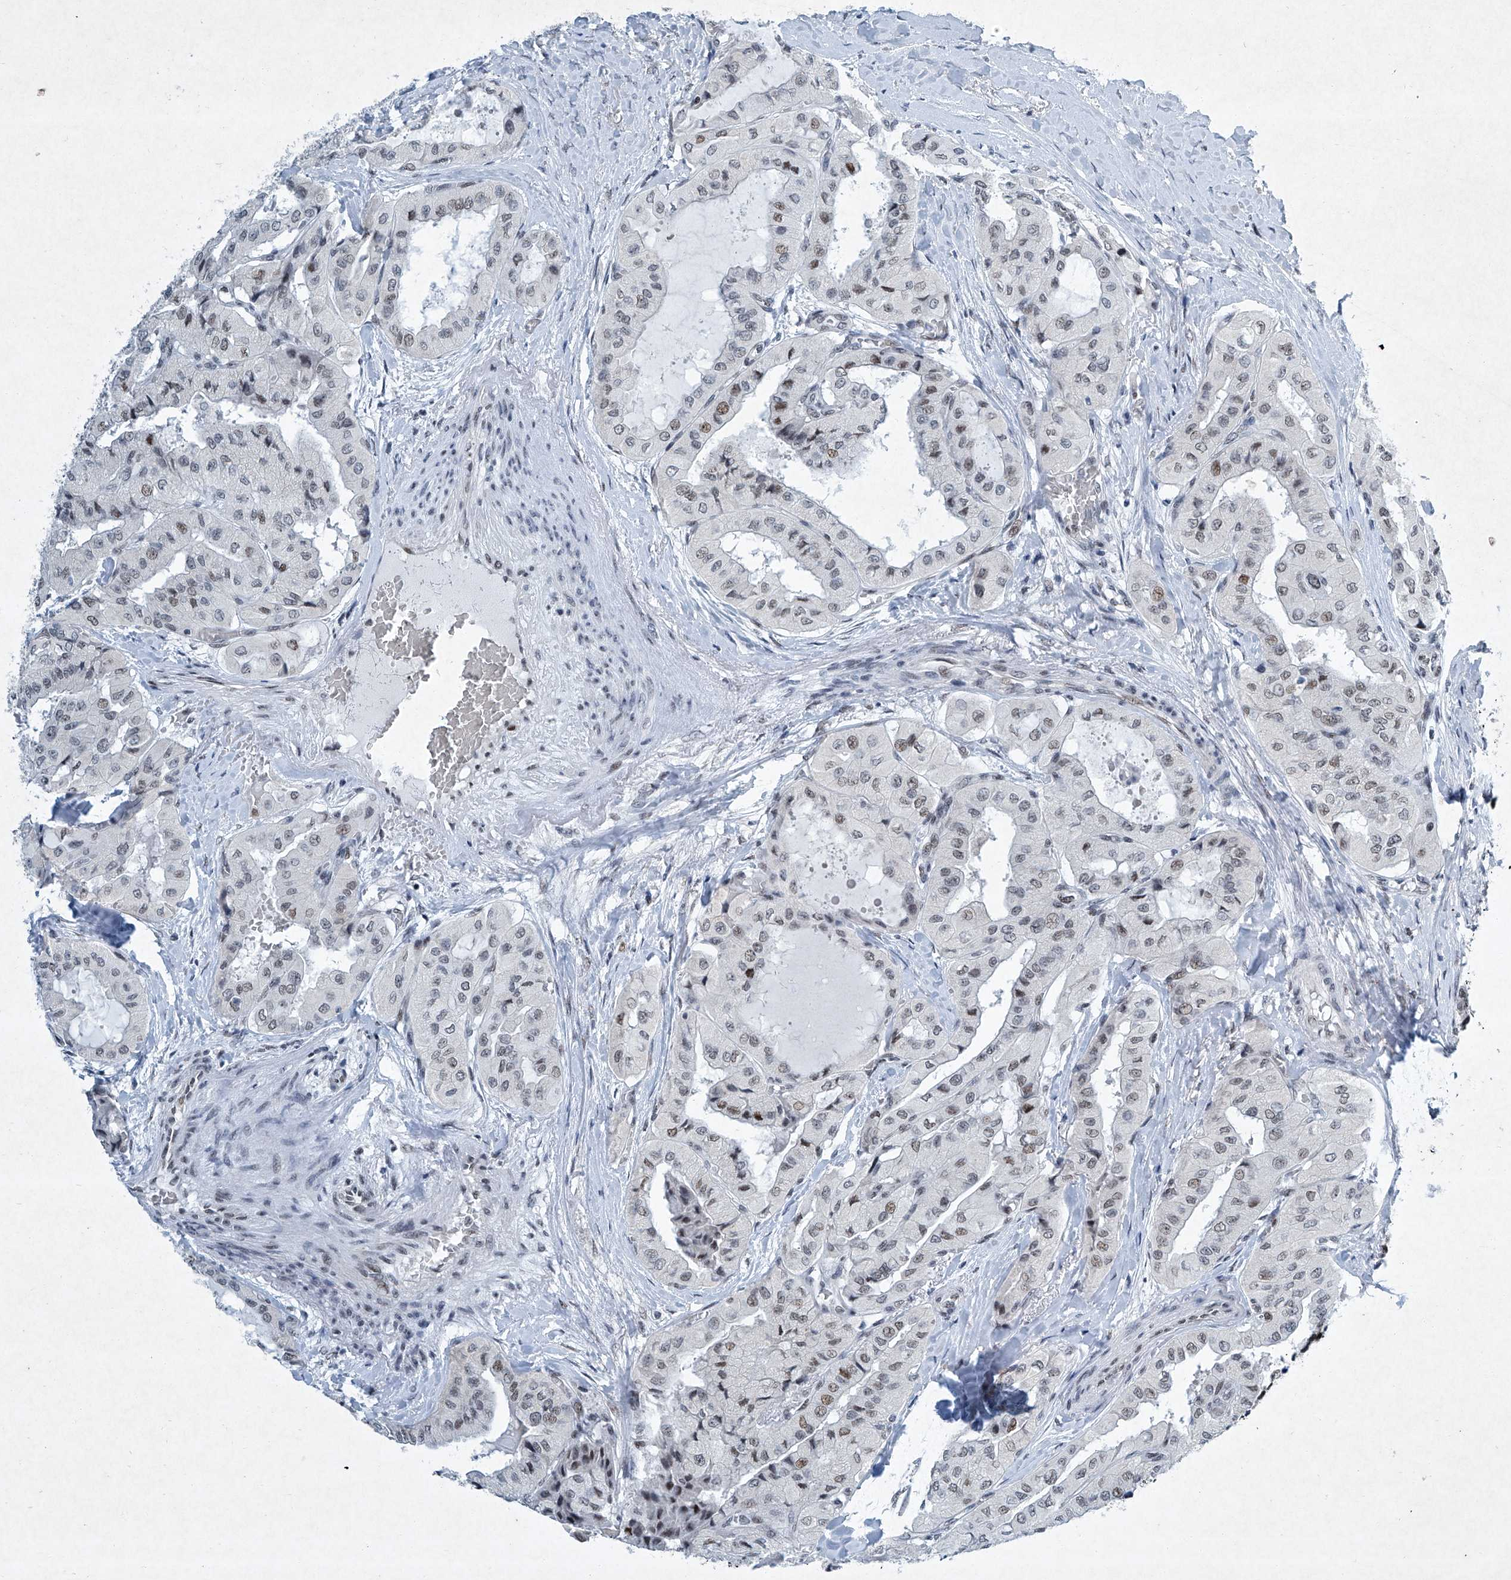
{"staining": {"intensity": "weak", "quantity": ">75%", "location": "nuclear"}, "tissue": "thyroid cancer", "cell_type": "Tumor cells", "image_type": "cancer", "snomed": [{"axis": "morphology", "description": "Papillary adenocarcinoma, NOS"}, {"axis": "topography", "description": "Thyroid gland"}], "caption": "Thyroid cancer (papillary adenocarcinoma) tissue exhibits weak nuclear positivity in approximately >75% of tumor cells, visualized by immunohistochemistry.", "gene": "TFDP1", "patient": {"sex": "female", "age": 59}}